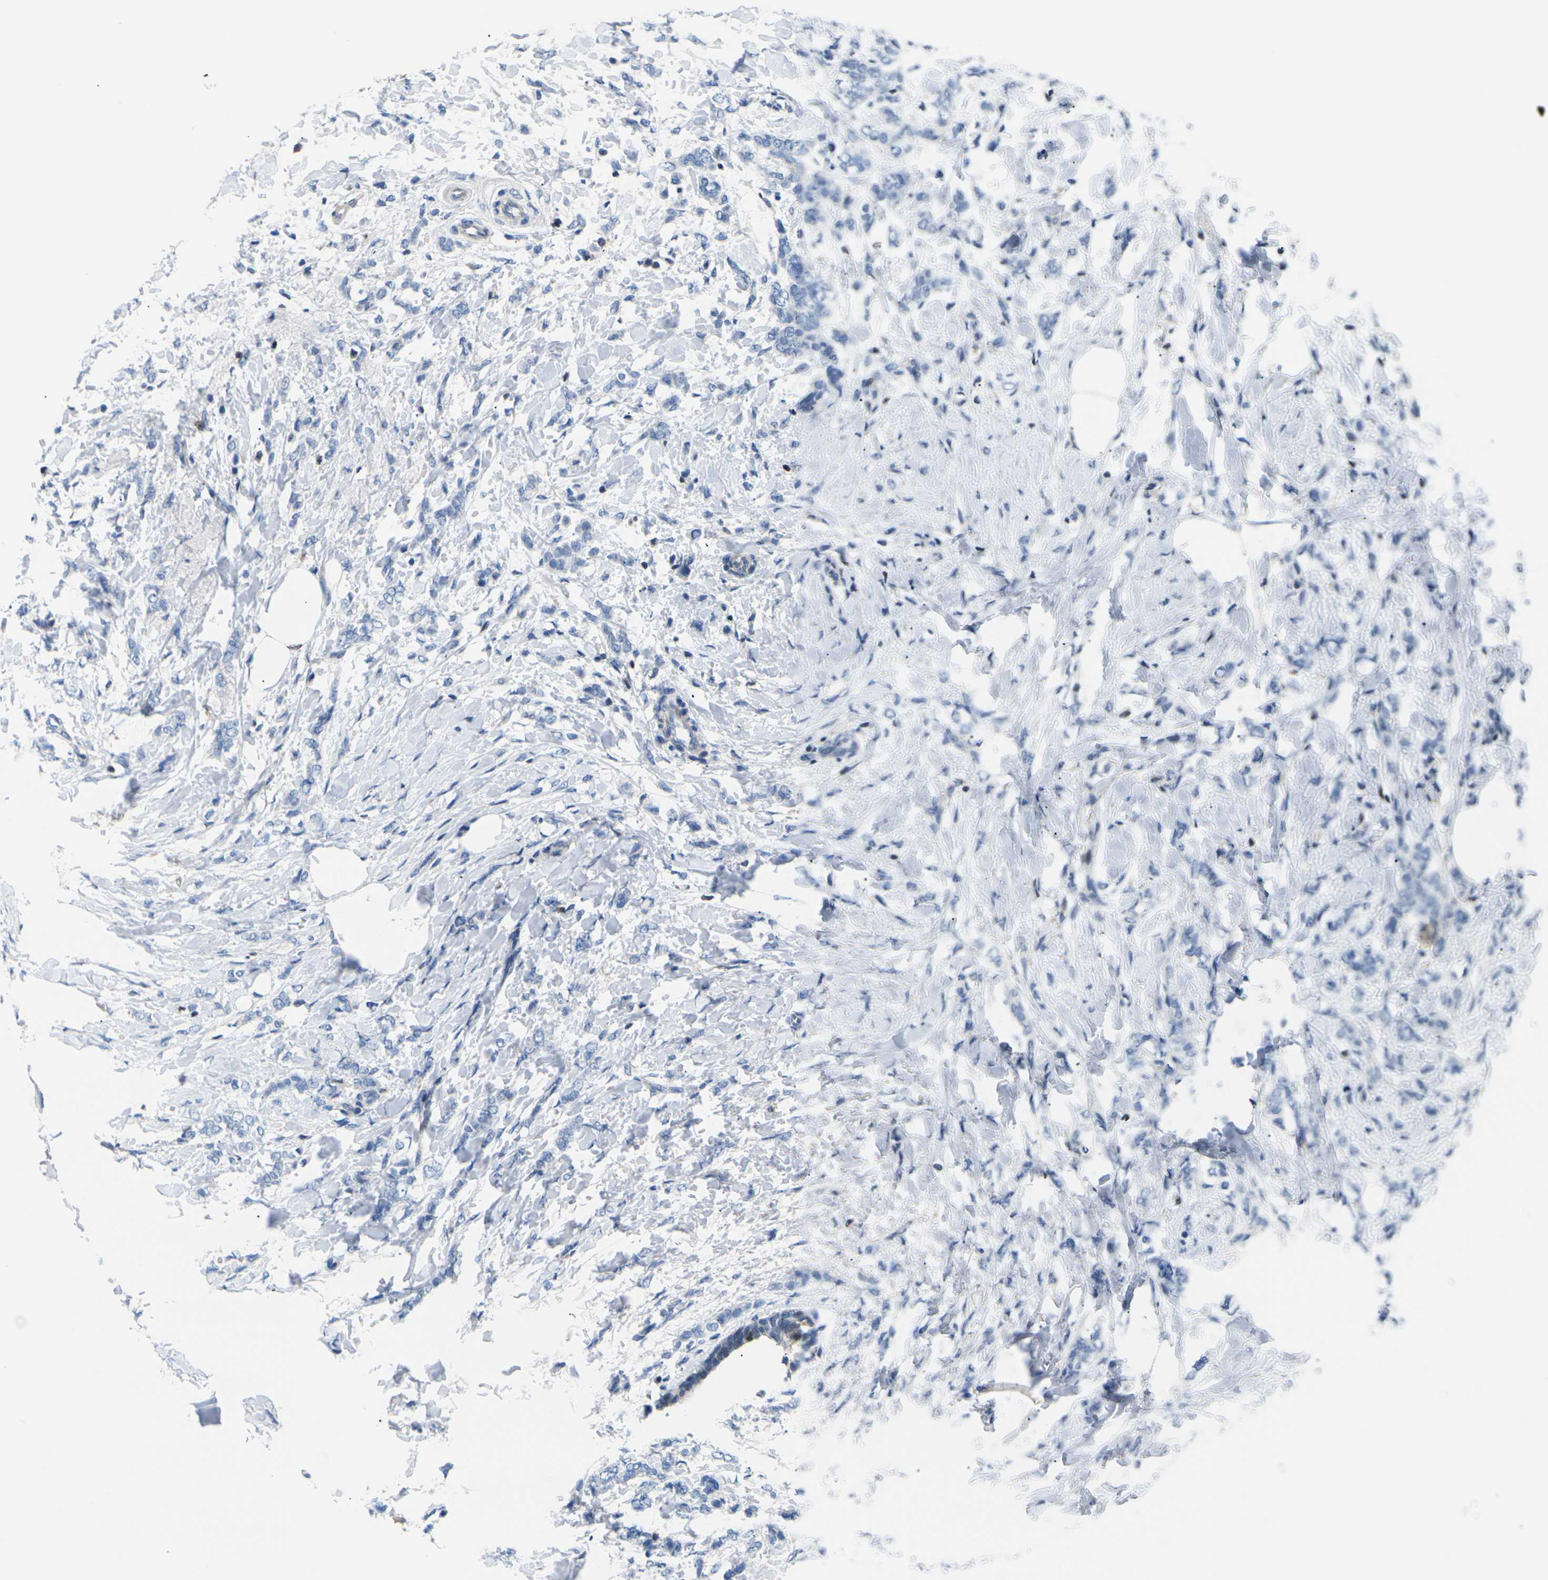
{"staining": {"intensity": "weak", "quantity": "<25%", "location": "cytoplasmic/membranous"}, "tissue": "breast cancer", "cell_type": "Tumor cells", "image_type": "cancer", "snomed": [{"axis": "morphology", "description": "Lobular carcinoma, in situ"}, {"axis": "morphology", "description": "Lobular carcinoma"}, {"axis": "topography", "description": "Breast"}], "caption": "Tumor cells are negative for protein expression in human lobular carcinoma in situ (breast).", "gene": "RPS6KA3", "patient": {"sex": "female", "age": 41}}